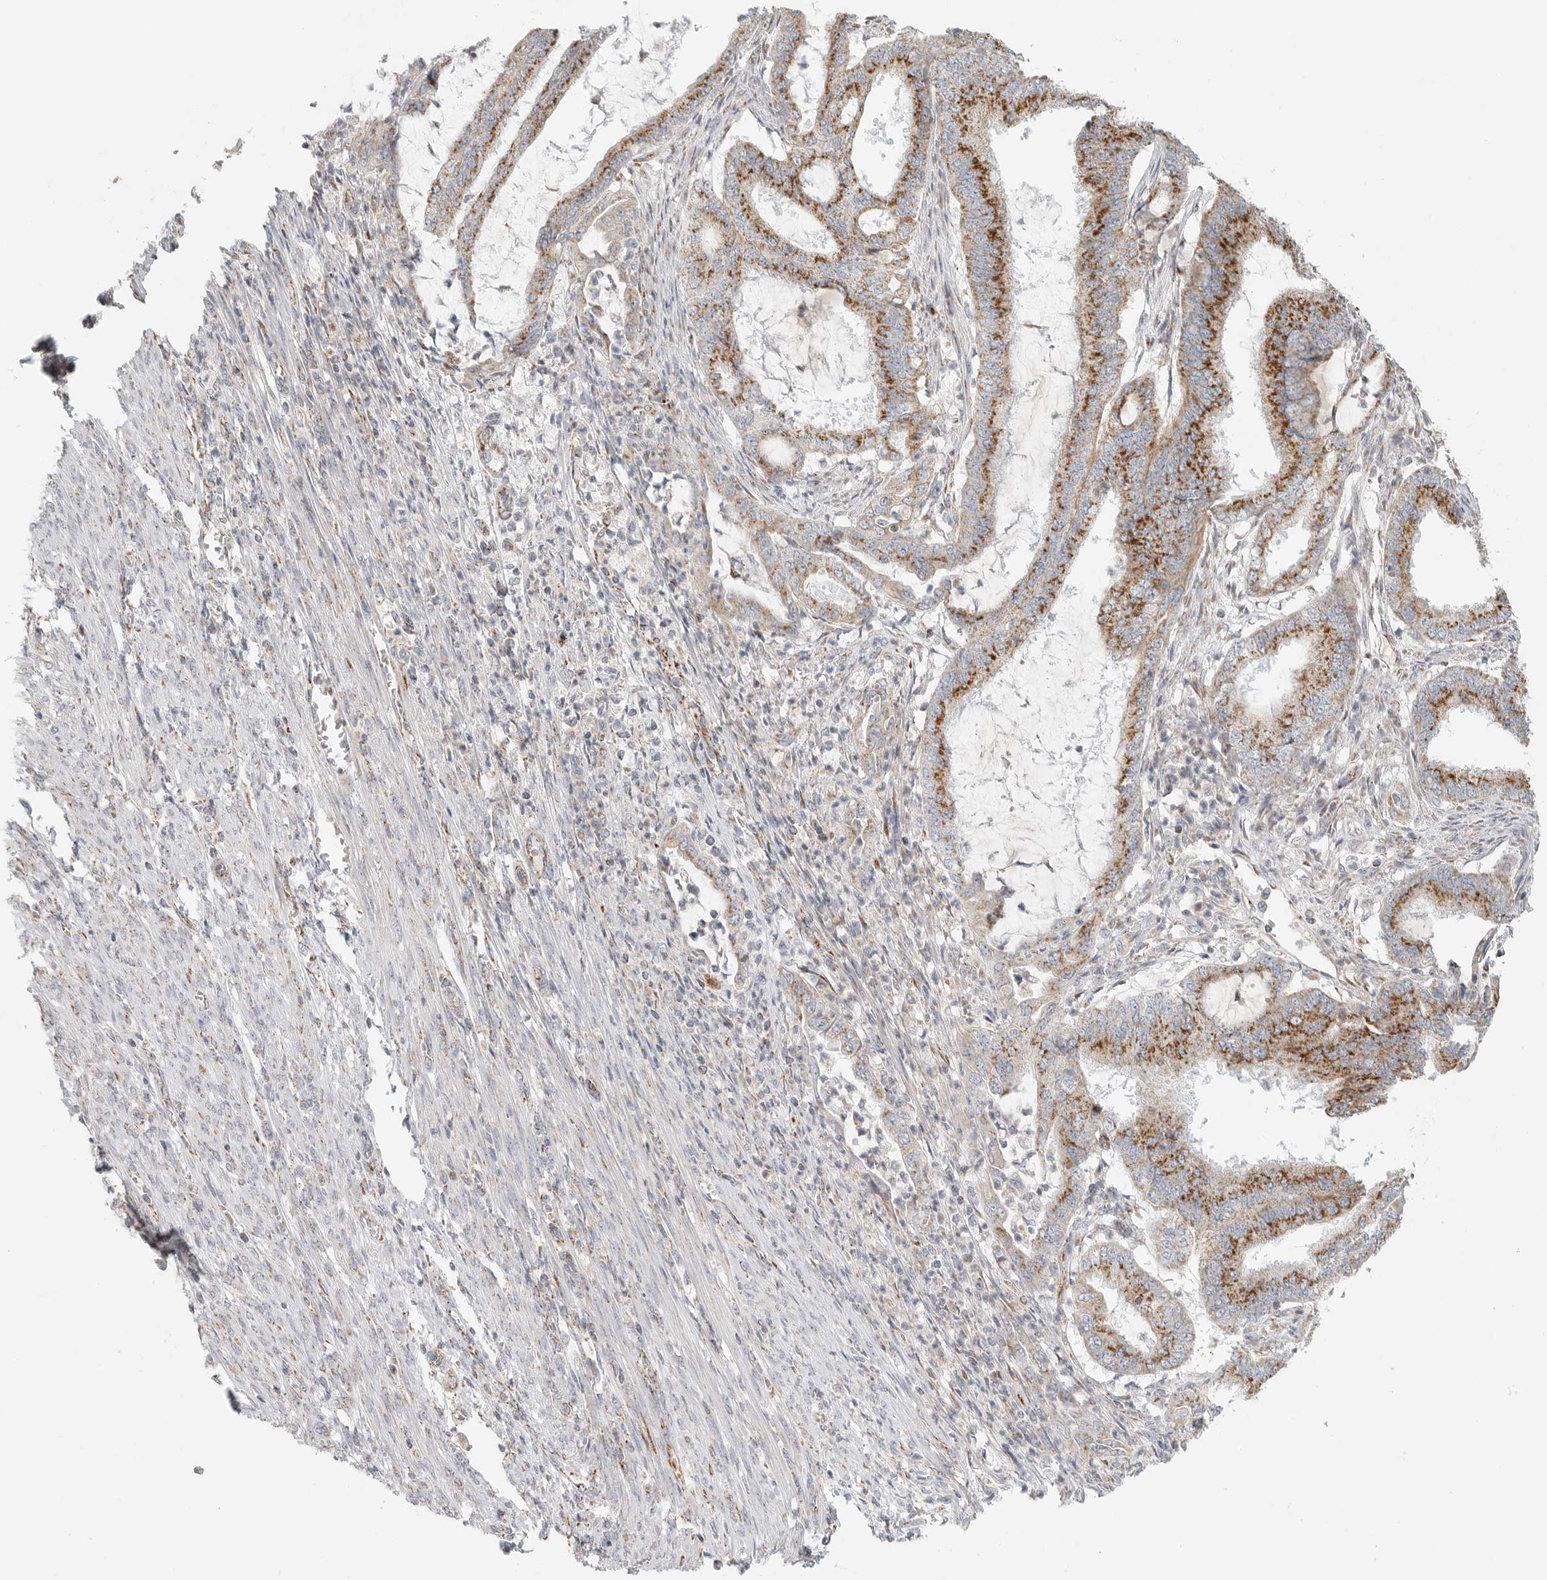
{"staining": {"intensity": "moderate", "quantity": ">75%", "location": "cytoplasmic/membranous"}, "tissue": "endometrial cancer", "cell_type": "Tumor cells", "image_type": "cancer", "snomed": [{"axis": "morphology", "description": "Adenocarcinoma, NOS"}, {"axis": "topography", "description": "Endometrium"}], "caption": "This is an image of IHC staining of endometrial adenocarcinoma, which shows moderate staining in the cytoplasmic/membranous of tumor cells.", "gene": "SLC25A26", "patient": {"sex": "female", "age": 51}}